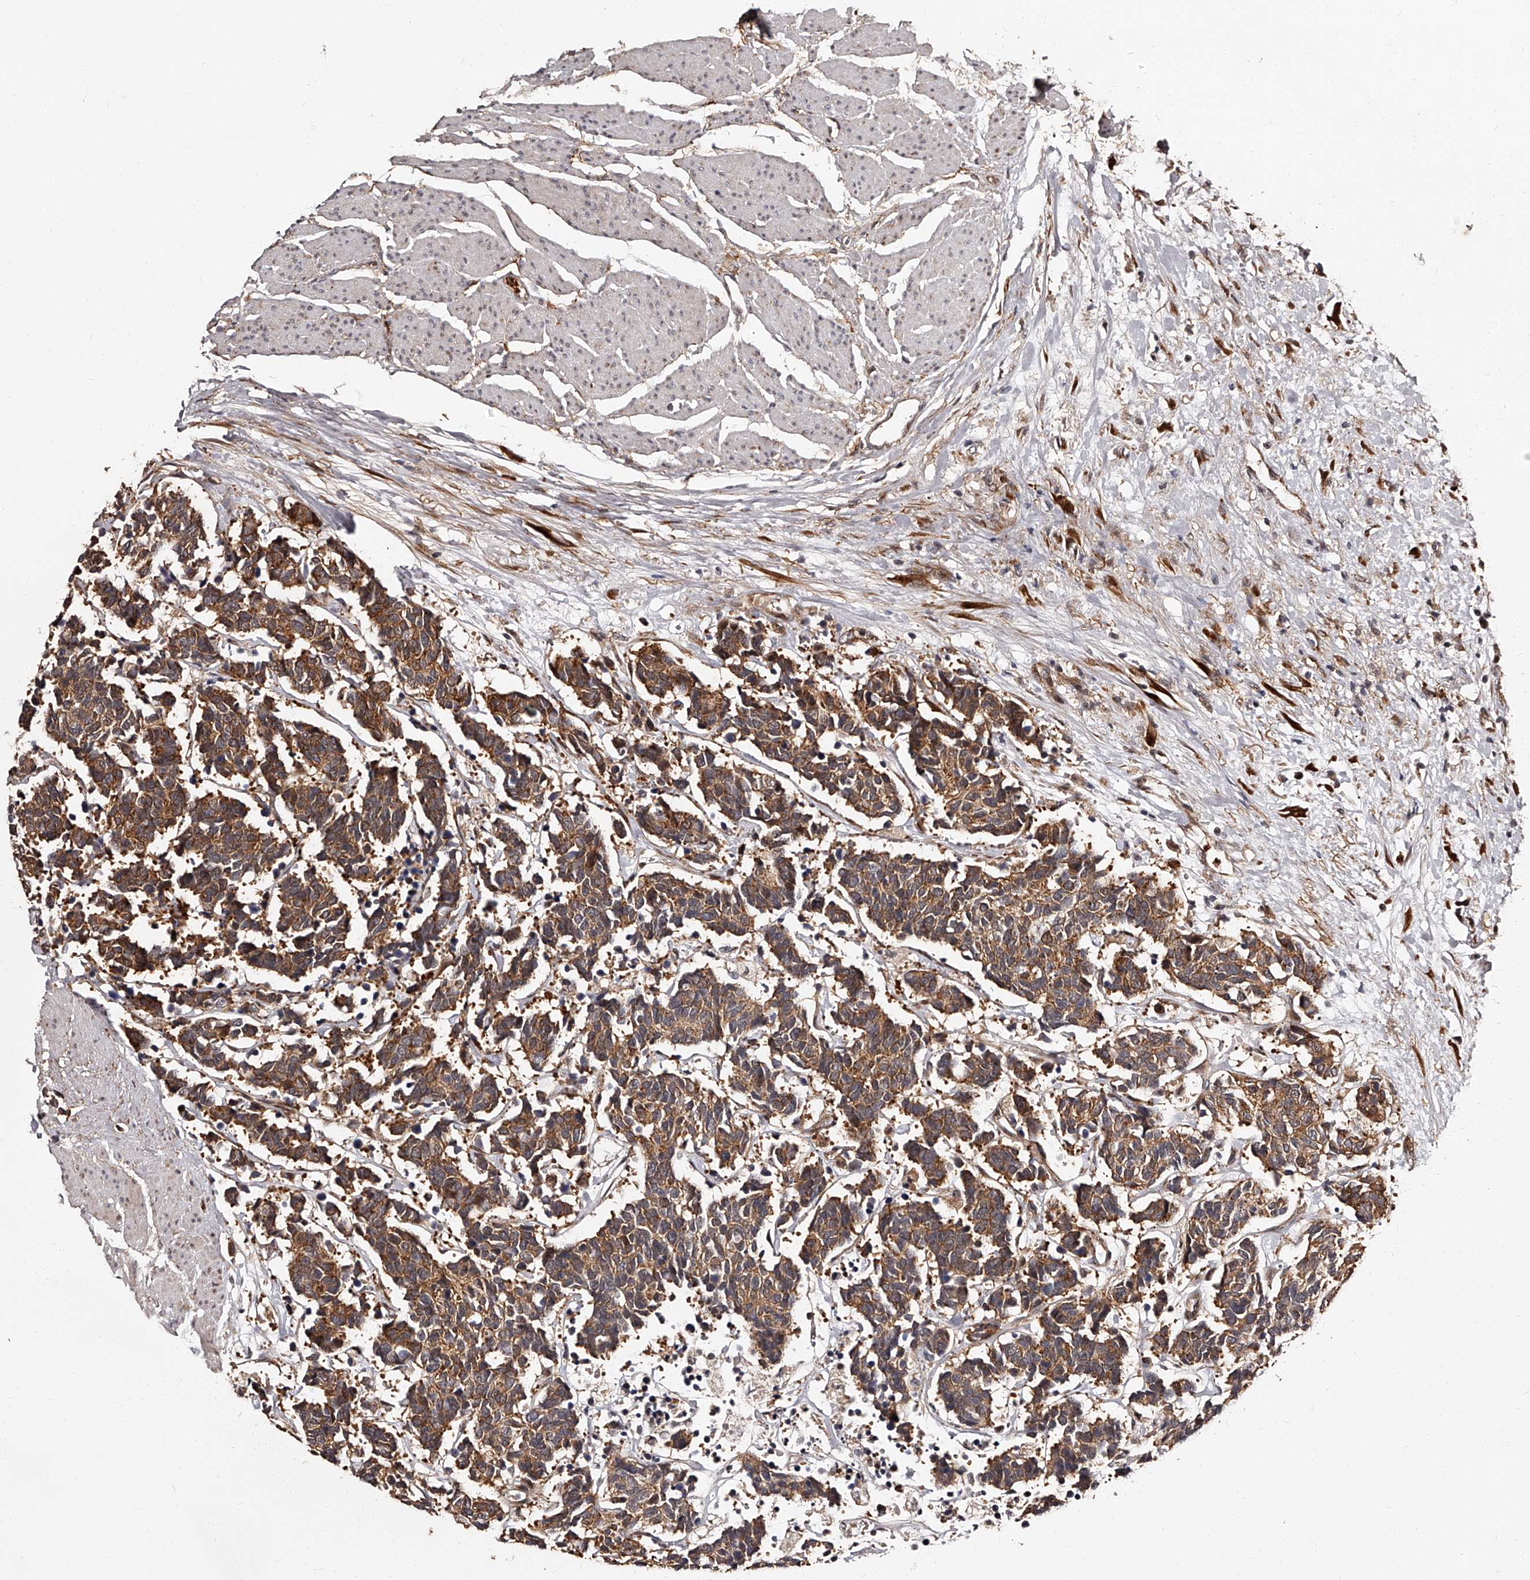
{"staining": {"intensity": "moderate", "quantity": ">75%", "location": "cytoplasmic/membranous"}, "tissue": "carcinoid", "cell_type": "Tumor cells", "image_type": "cancer", "snomed": [{"axis": "morphology", "description": "Carcinoma, NOS"}, {"axis": "morphology", "description": "Carcinoid, malignant, NOS"}, {"axis": "topography", "description": "Urinary bladder"}], "caption": "This is an image of immunohistochemistry staining of carcinoid, which shows moderate staining in the cytoplasmic/membranous of tumor cells.", "gene": "RSC1A1", "patient": {"sex": "male", "age": 57}}